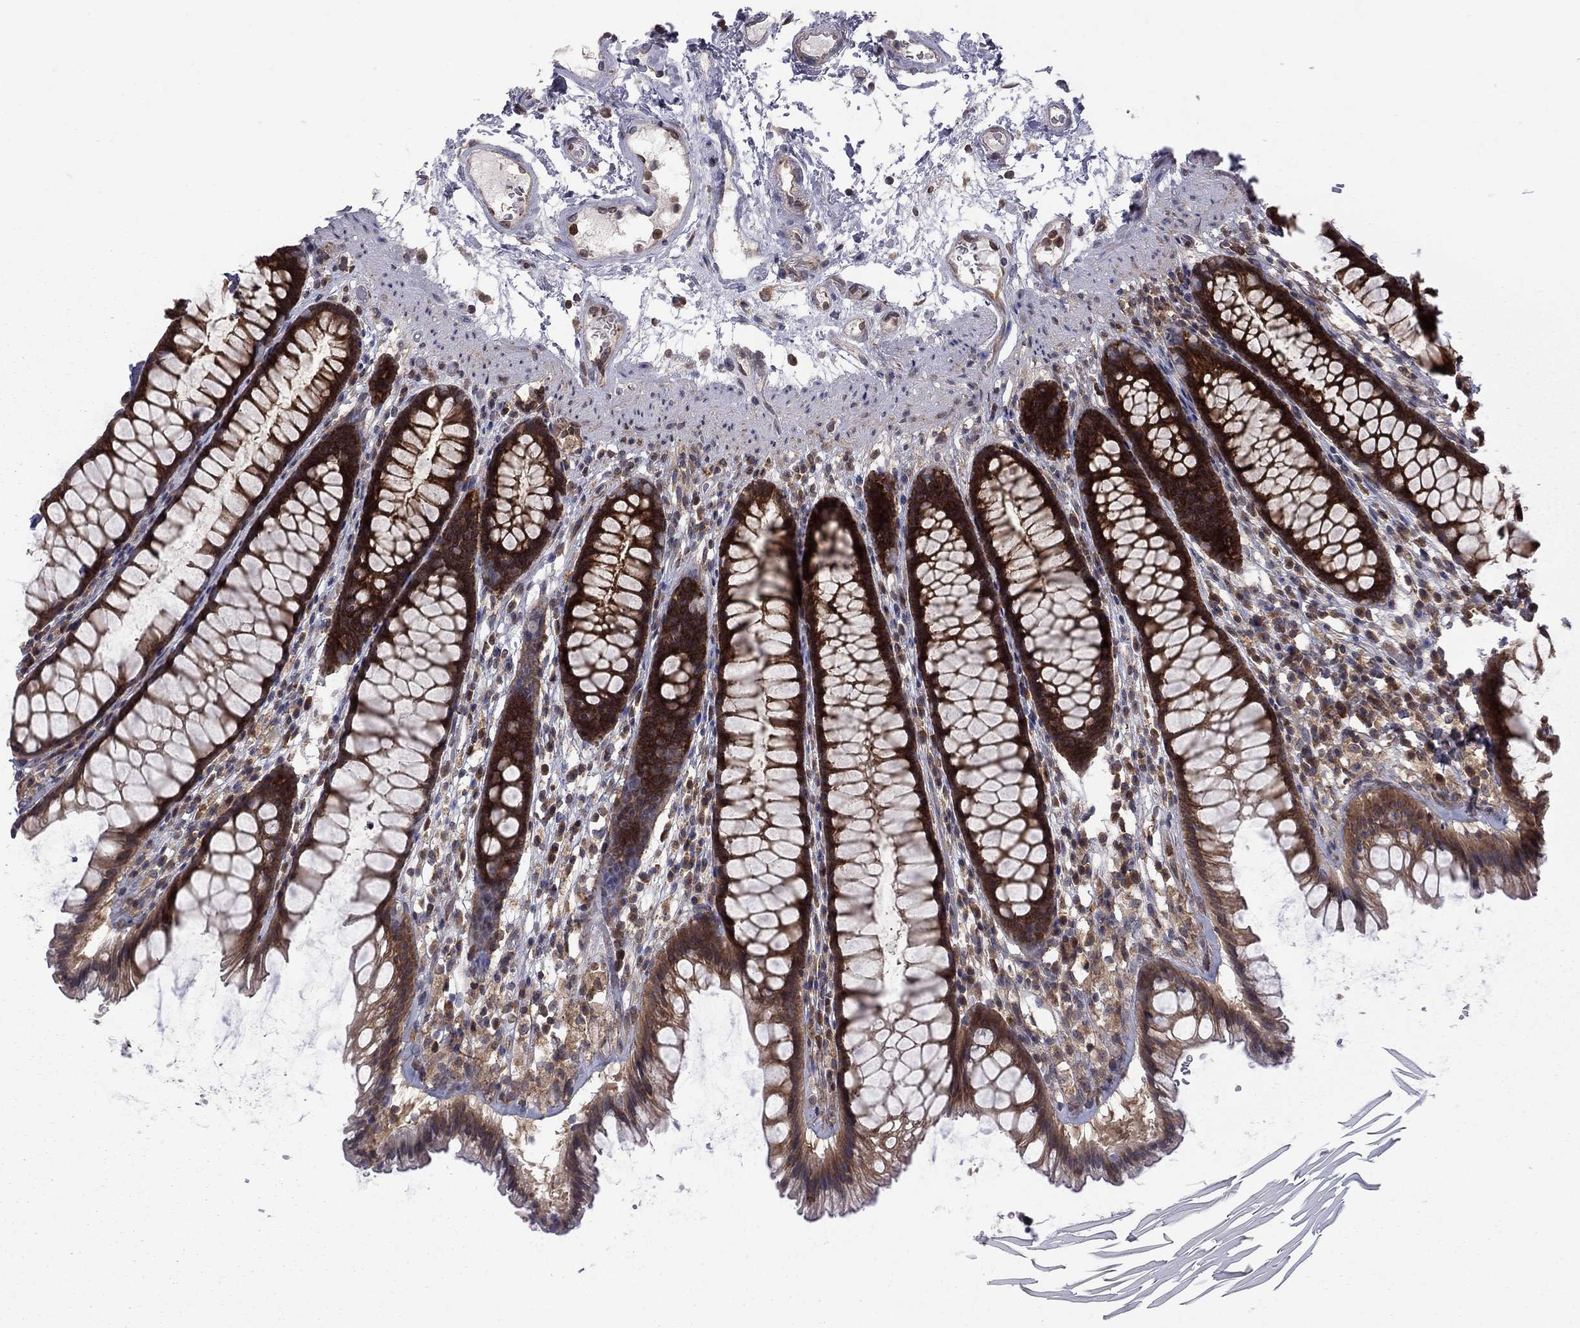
{"staining": {"intensity": "strong", "quantity": ">75%", "location": "cytoplasmic/membranous"}, "tissue": "rectum", "cell_type": "Glandular cells", "image_type": "normal", "snomed": [{"axis": "morphology", "description": "Normal tissue, NOS"}, {"axis": "topography", "description": "Rectum"}], "caption": "Glandular cells show strong cytoplasmic/membranous expression in about >75% of cells in normal rectum. Nuclei are stained in blue.", "gene": "NAA50", "patient": {"sex": "male", "age": 72}}